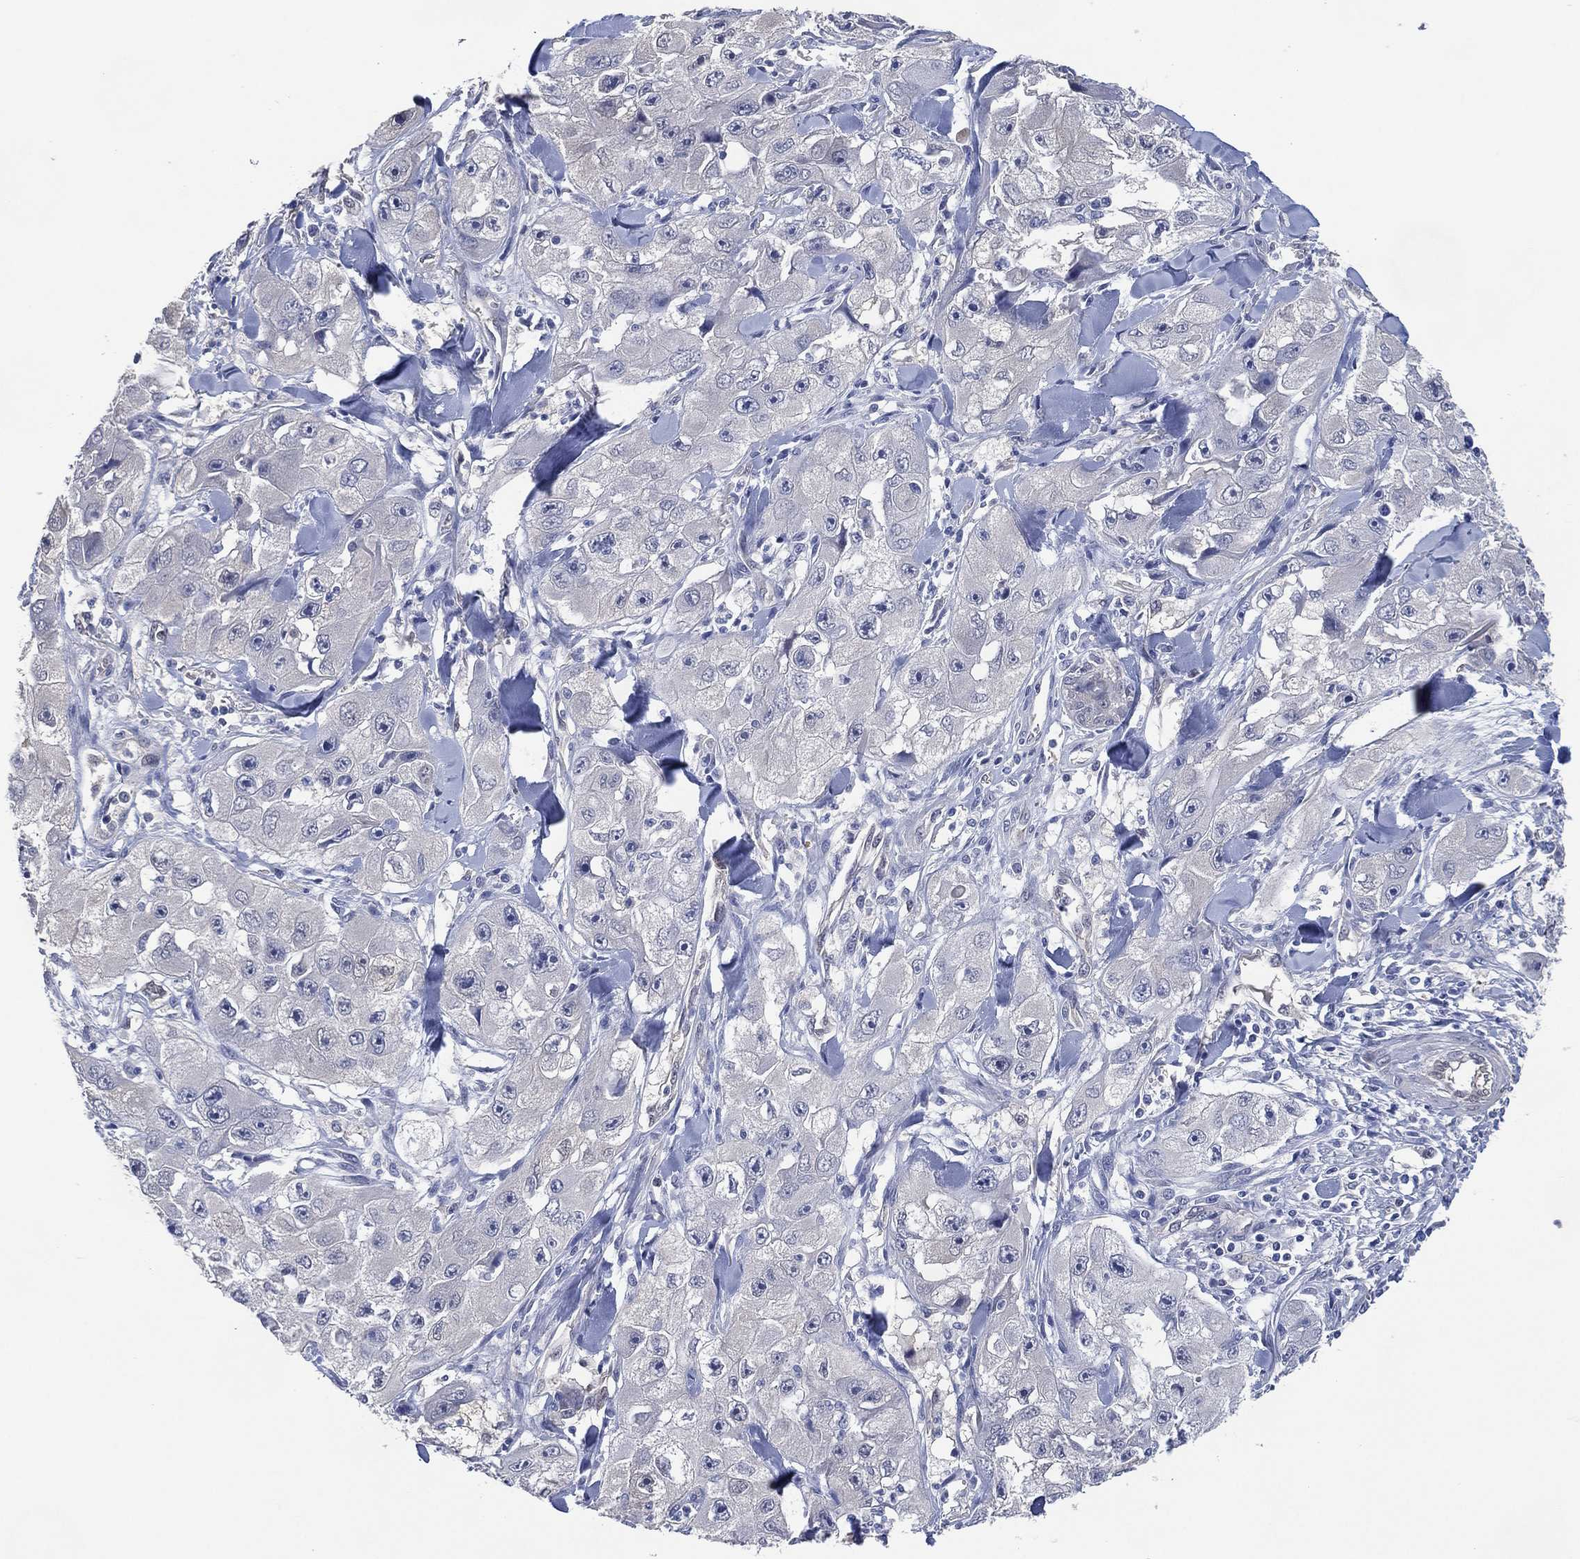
{"staining": {"intensity": "negative", "quantity": "none", "location": "none"}, "tissue": "skin cancer", "cell_type": "Tumor cells", "image_type": "cancer", "snomed": [{"axis": "morphology", "description": "Squamous cell carcinoma, NOS"}, {"axis": "topography", "description": "Skin"}, {"axis": "topography", "description": "Subcutis"}], "caption": "Tumor cells are negative for protein expression in human squamous cell carcinoma (skin).", "gene": "AK1", "patient": {"sex": "male", "age": 73}}